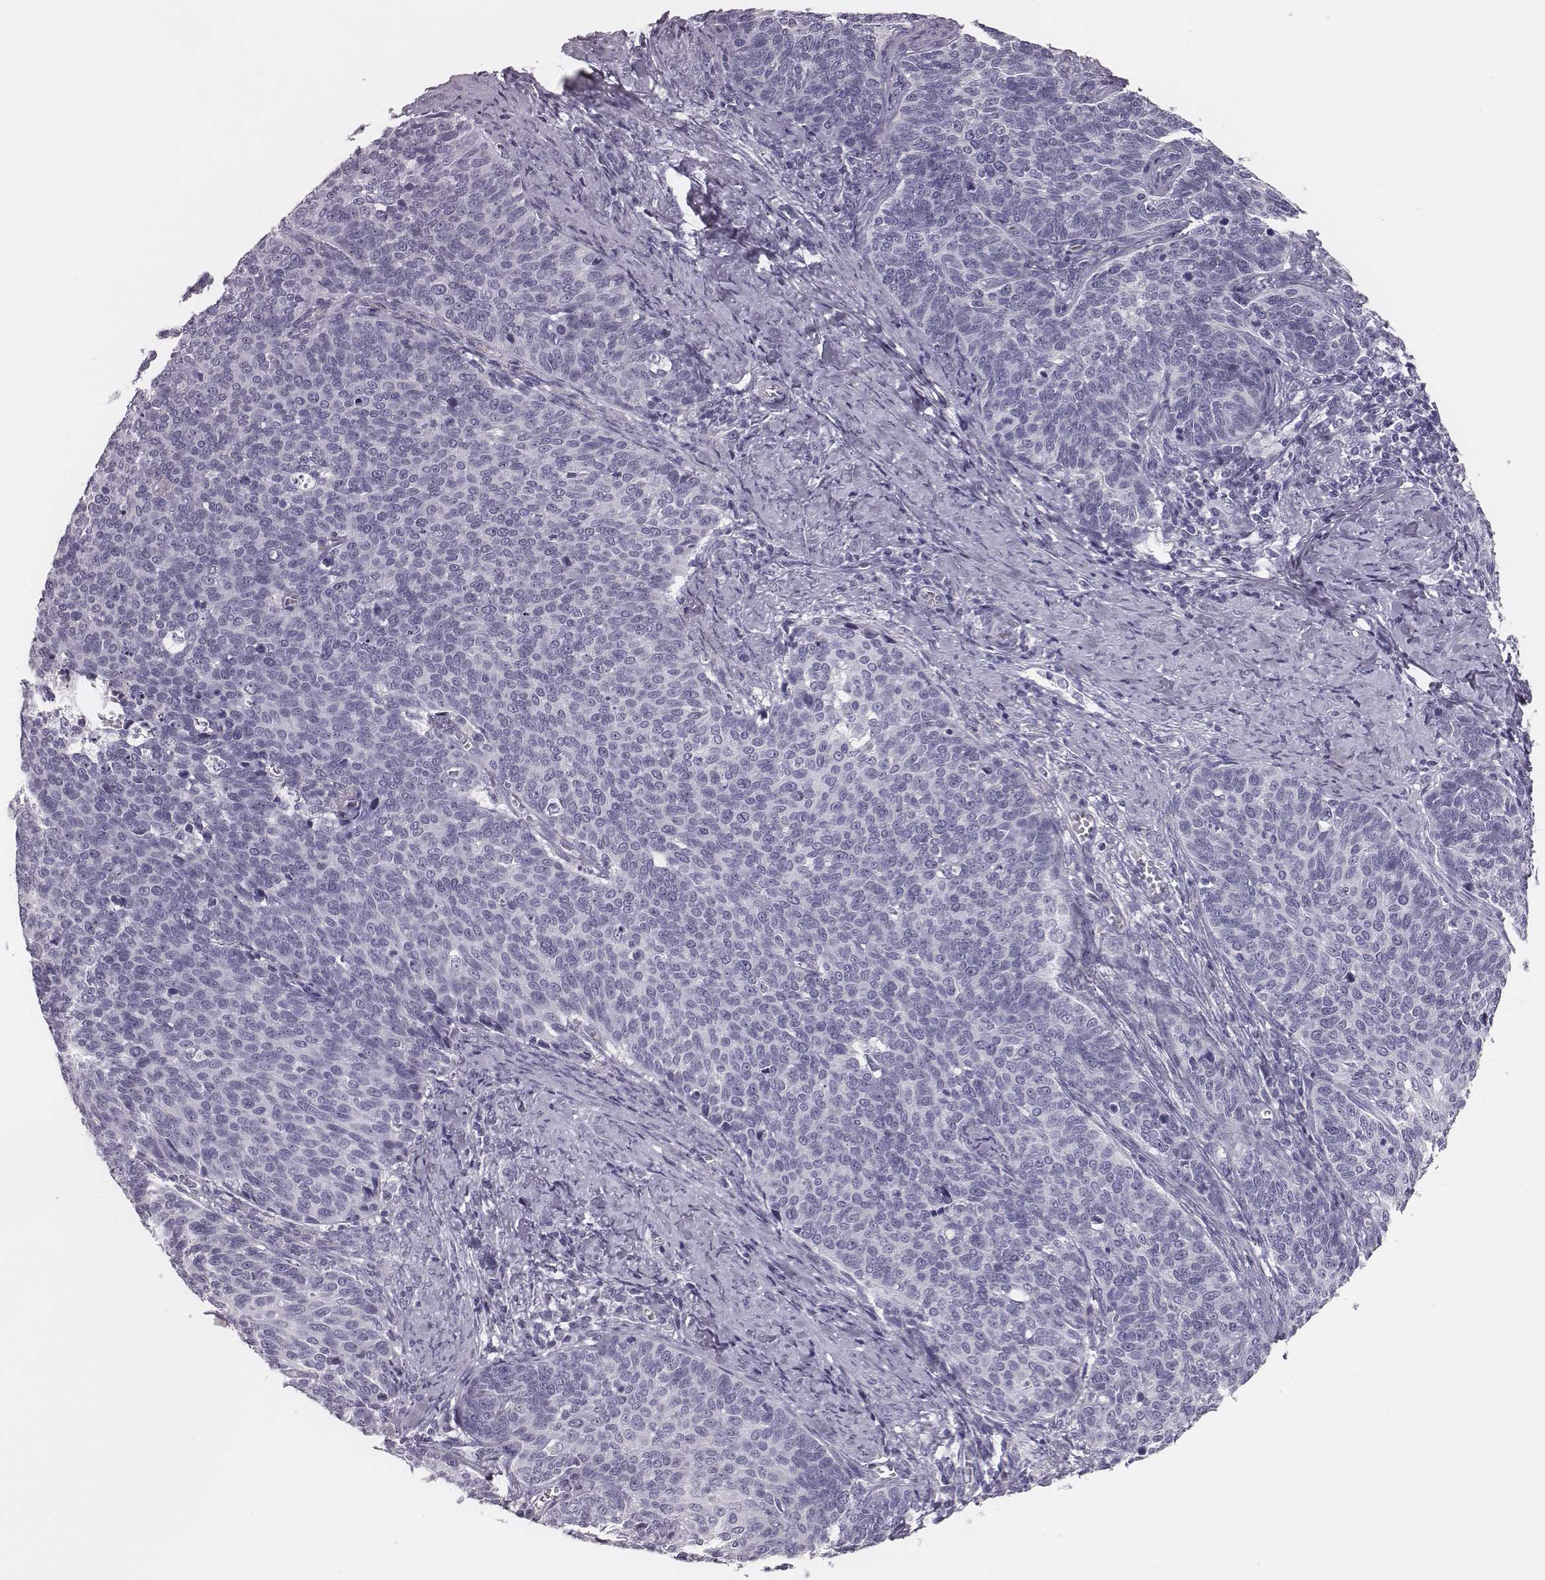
{"staining": {"intensity": "negative", "quantity": "none", "location": "none"}, "tissue": "cervical cancer", "cell_type": "Tumor cells", "image_type": "cancer", "snomed": [{"axis": "morphology", "description": "Normal tissue, NOS"}, {"axis": "morphology", "description": "Squamous cell carcinoma, NOS"}, {"axis": "topography", "description": "Cervix"}], "caption": "Immunohistochemical staining of cervical cancer (squamous cell carcinoma) reveals no significant staining in tumor cells.", "gene": "CSH1", "patient": {"sex": "female", "age": 39}}